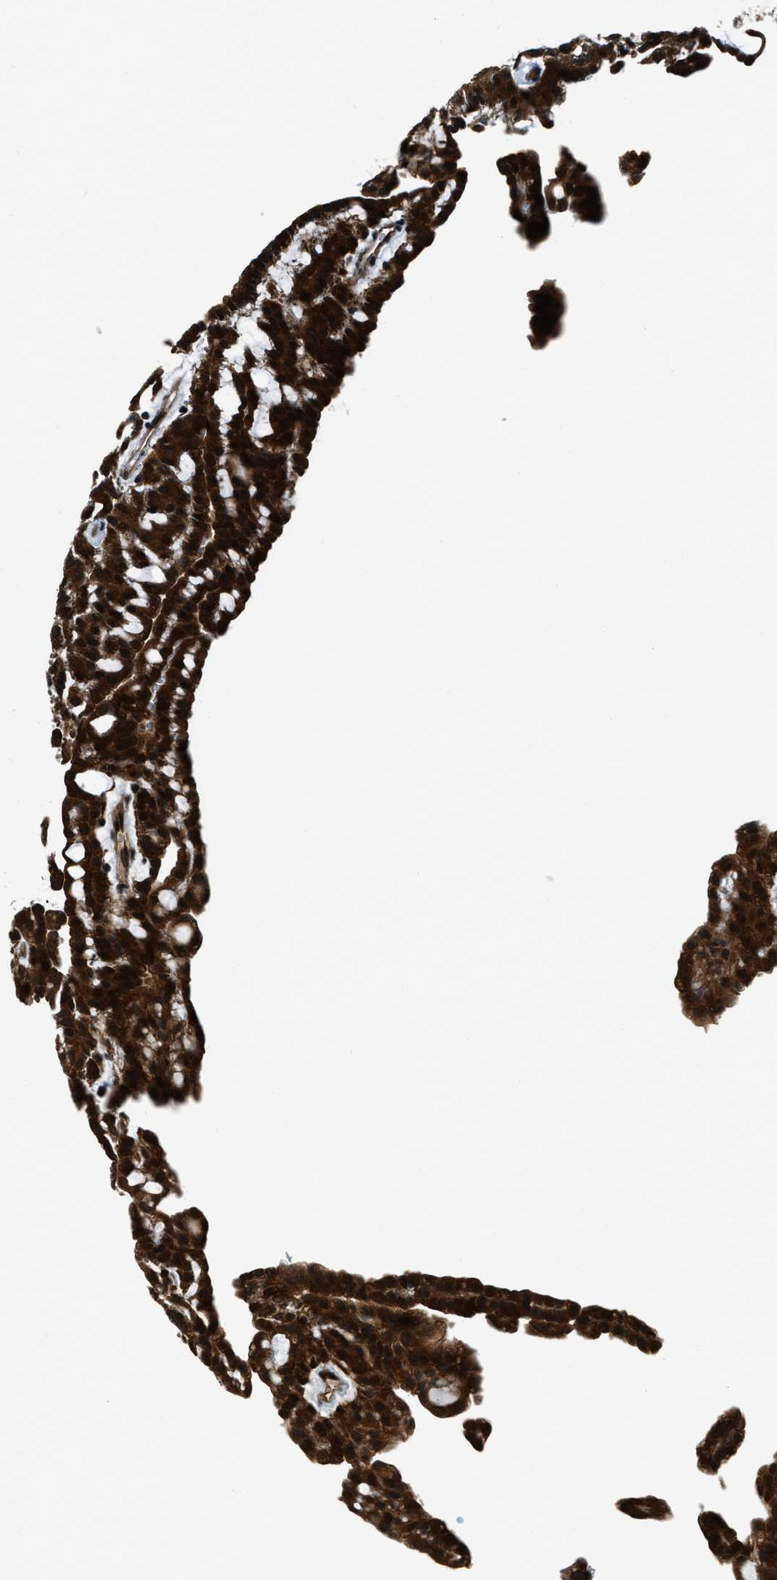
{"staining": {"intensity": "strong", "quantity": ">75%", "location": "cytoplasmic/membranous,nuclear"}, "tissue": "renal cancer", "cell_type": "Tumor cells", "image_type": "cancer", "snomed": [{"axis": "morphology", "description": "Adenocarcinoma, NOS"}, {"axis": "topography", "description": "Kidney"}], "caption": "Protein expression analysis of renal cancer reveals strong cytoplasmic/membranous and nuclear expression in approximately >75% of tumor cells.", "gene": "NUDCD3", "patient": {"sex": "male", "age": 63}}